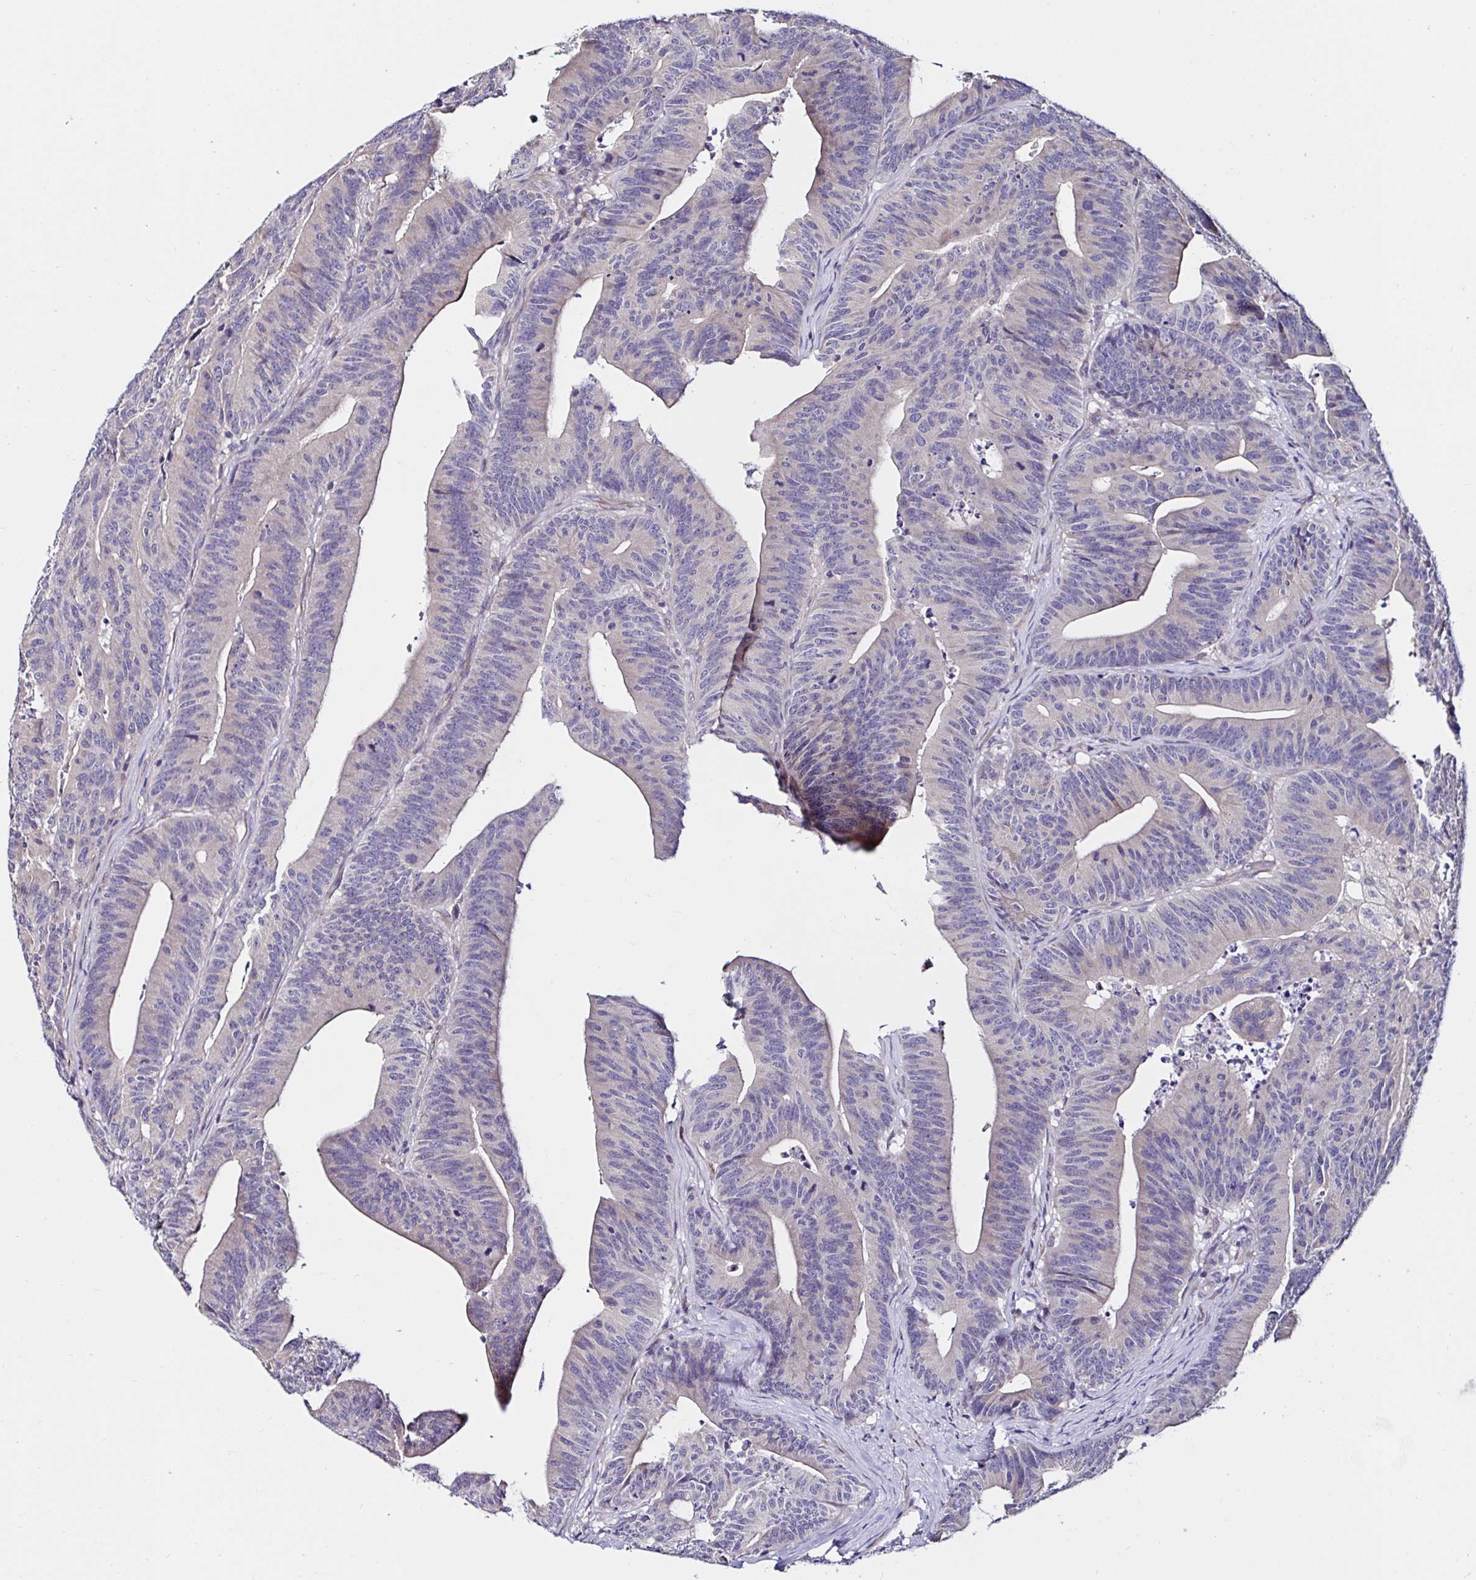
{"staining": {"intensity": "weak", "quantity": "25%-75%", "location": "cytoplasmic/membranous"}, "tissue": "colorectal cancer", "cell_type": "Tumor cells", "image_type": "cancer", "snomed": [{"axis": "morphology", "description": "Adenocarcinoma, NOS"}, {"axis": "topography", "description": "Colon"}], "caption": "Immunohistochemistry (IHC) micrograph of colorectal cancer stained for a protein (brown), which shows low levels of weak cytoplasmic/membranous staining in approximately 25%-75% of tumor cells.", "gene": "VSIG2", "patient": {"sex": "female", "age": 78}}